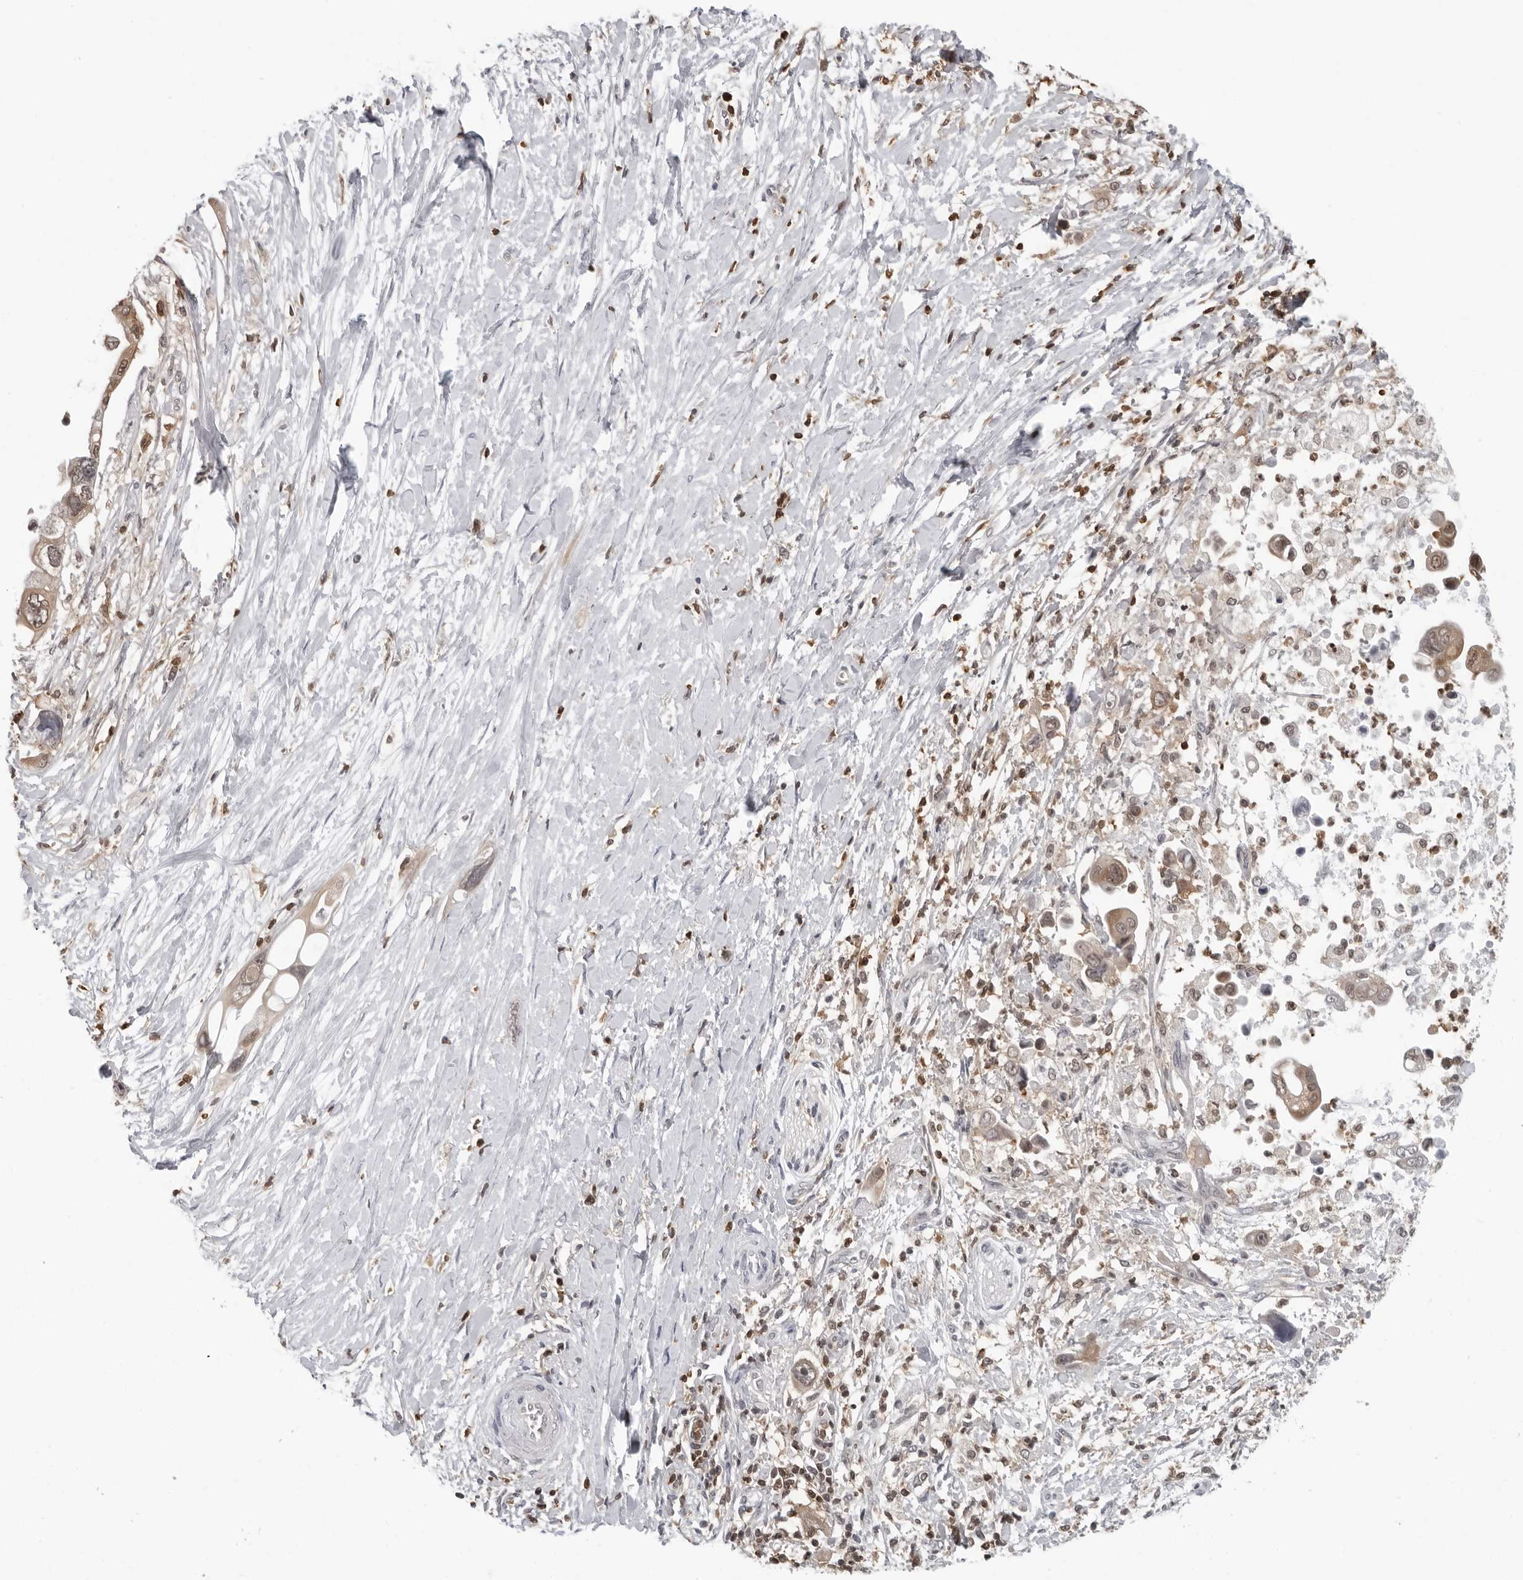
{"staining": {"intensity": "weak", "quantity": ">75%", "location": "cytoplasmic/membranous,nuclear"}, "tissue": "pancreatic cancer", "cell_type": "Tumor cells", "image_type": "cancer", "snomed": [{"axis": "morphology", "description": "Adenocarcinoma, NOS"}, {"axis": "topography", "description": "Pancreas"}], "caption": "A brown stain highlights weak cytoplasmic/membranous and nuclear expression of a protein in pancreatic cancer tumor cells. (DAB IHC with brightfield microscopy, high magnification).", "gene": "HSPH1", "patient": {"sex": "female", "age": 72}}